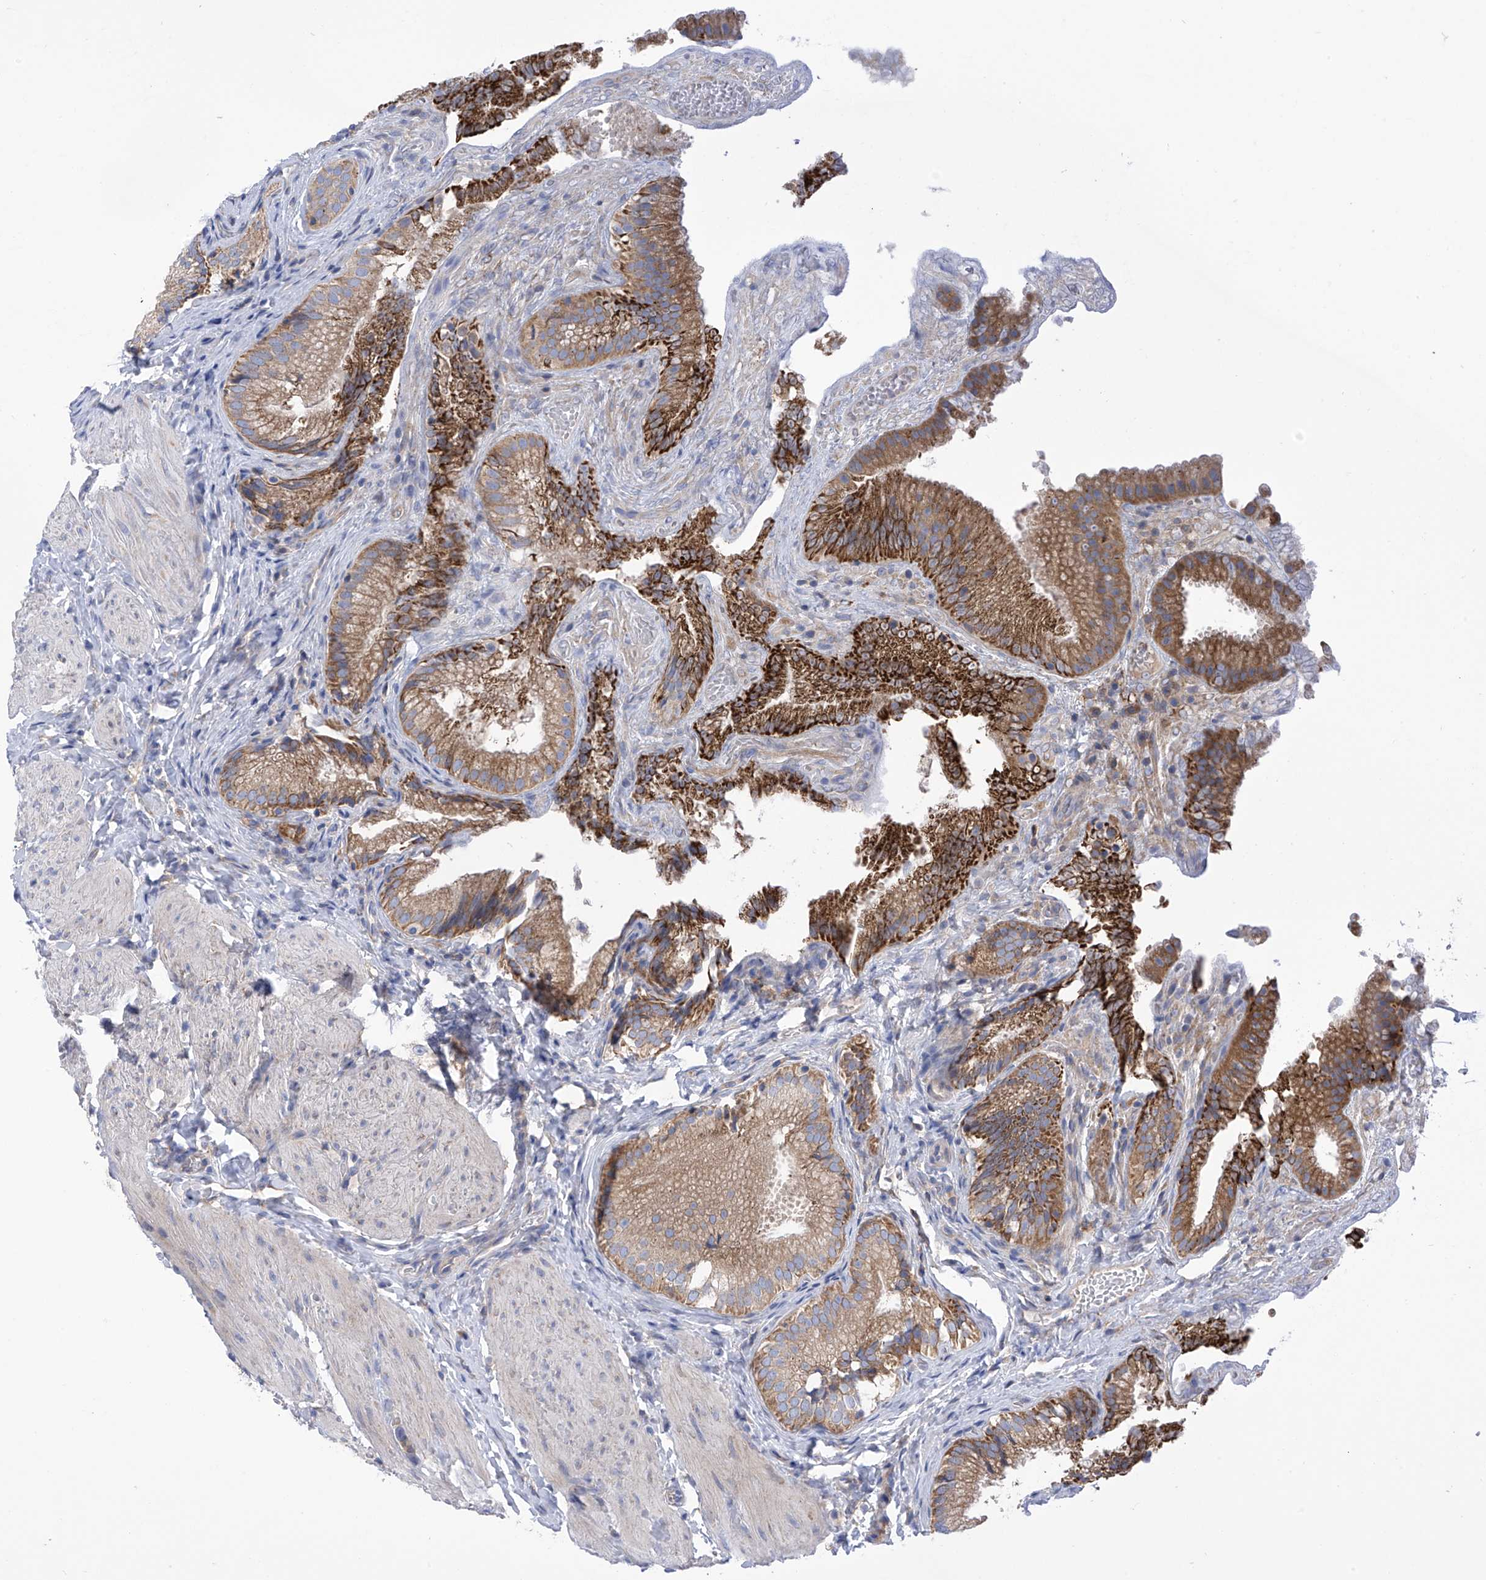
{"staining": {"intensity": "moderate", "quantity": ">75%", "location": "cytoplasmic/membranous"}, "tissue": "gallbladder", "cell_type": "Glandular cells", "image_type": "normal", "snomed": [{"axis": "morphology", "description": "Normal tissue, NOS"}, {"axis": "topography", "description": "Gallbladder"}], "caption": "Benign gallbladder displays moderate cytoplasmic/membranous positivity in approximately >75% of glandular cells, visualized by immunohistochemistry.", "gene": "P2RX7", "patient": {"sex": "female", "age": 30}}